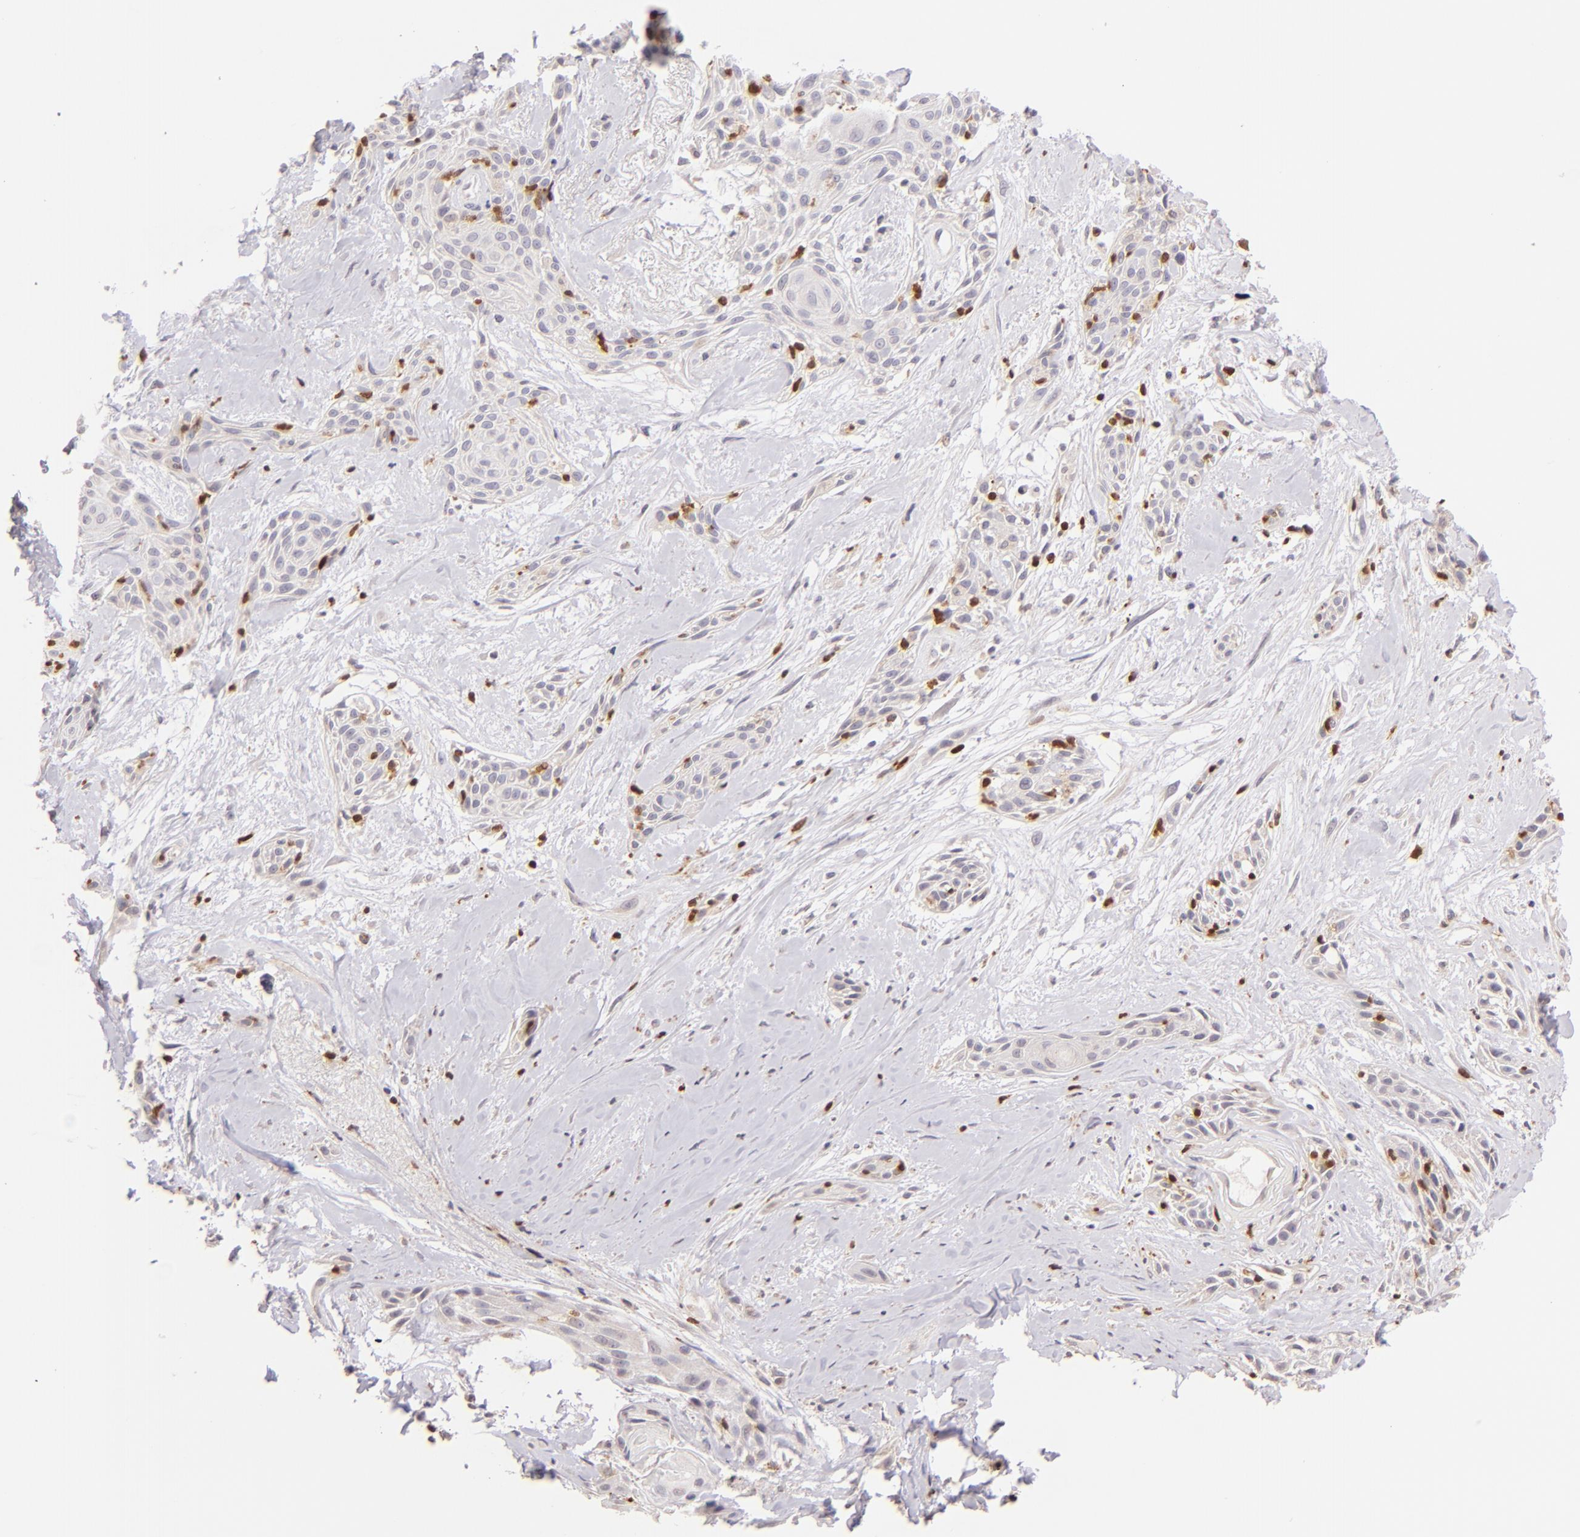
{"staining": {"intensity": "weak", "quantity": "25%-75%", "location": "cytoplasmic/membranous"}, "tissue": "skin cancer", "cell_type": "Tumor cells", "image_type": "cancer", "snomed": [{"axis": "morphology", "description": "Squamous cell carcinoma, NOS"}, {"axis": "topography", "description": "Skin"}, {"axis": "topography", "description": "Anal"}], "caption": "Squamous cell carcinoma (skin) tissue displays weak cytoplasmic/membranous staining in approximately 25%-75% of tumor cells, visualized by immunohistochemistry.", "gene": "ZAP70", "patient": {"sex": "male", "age": 64}}